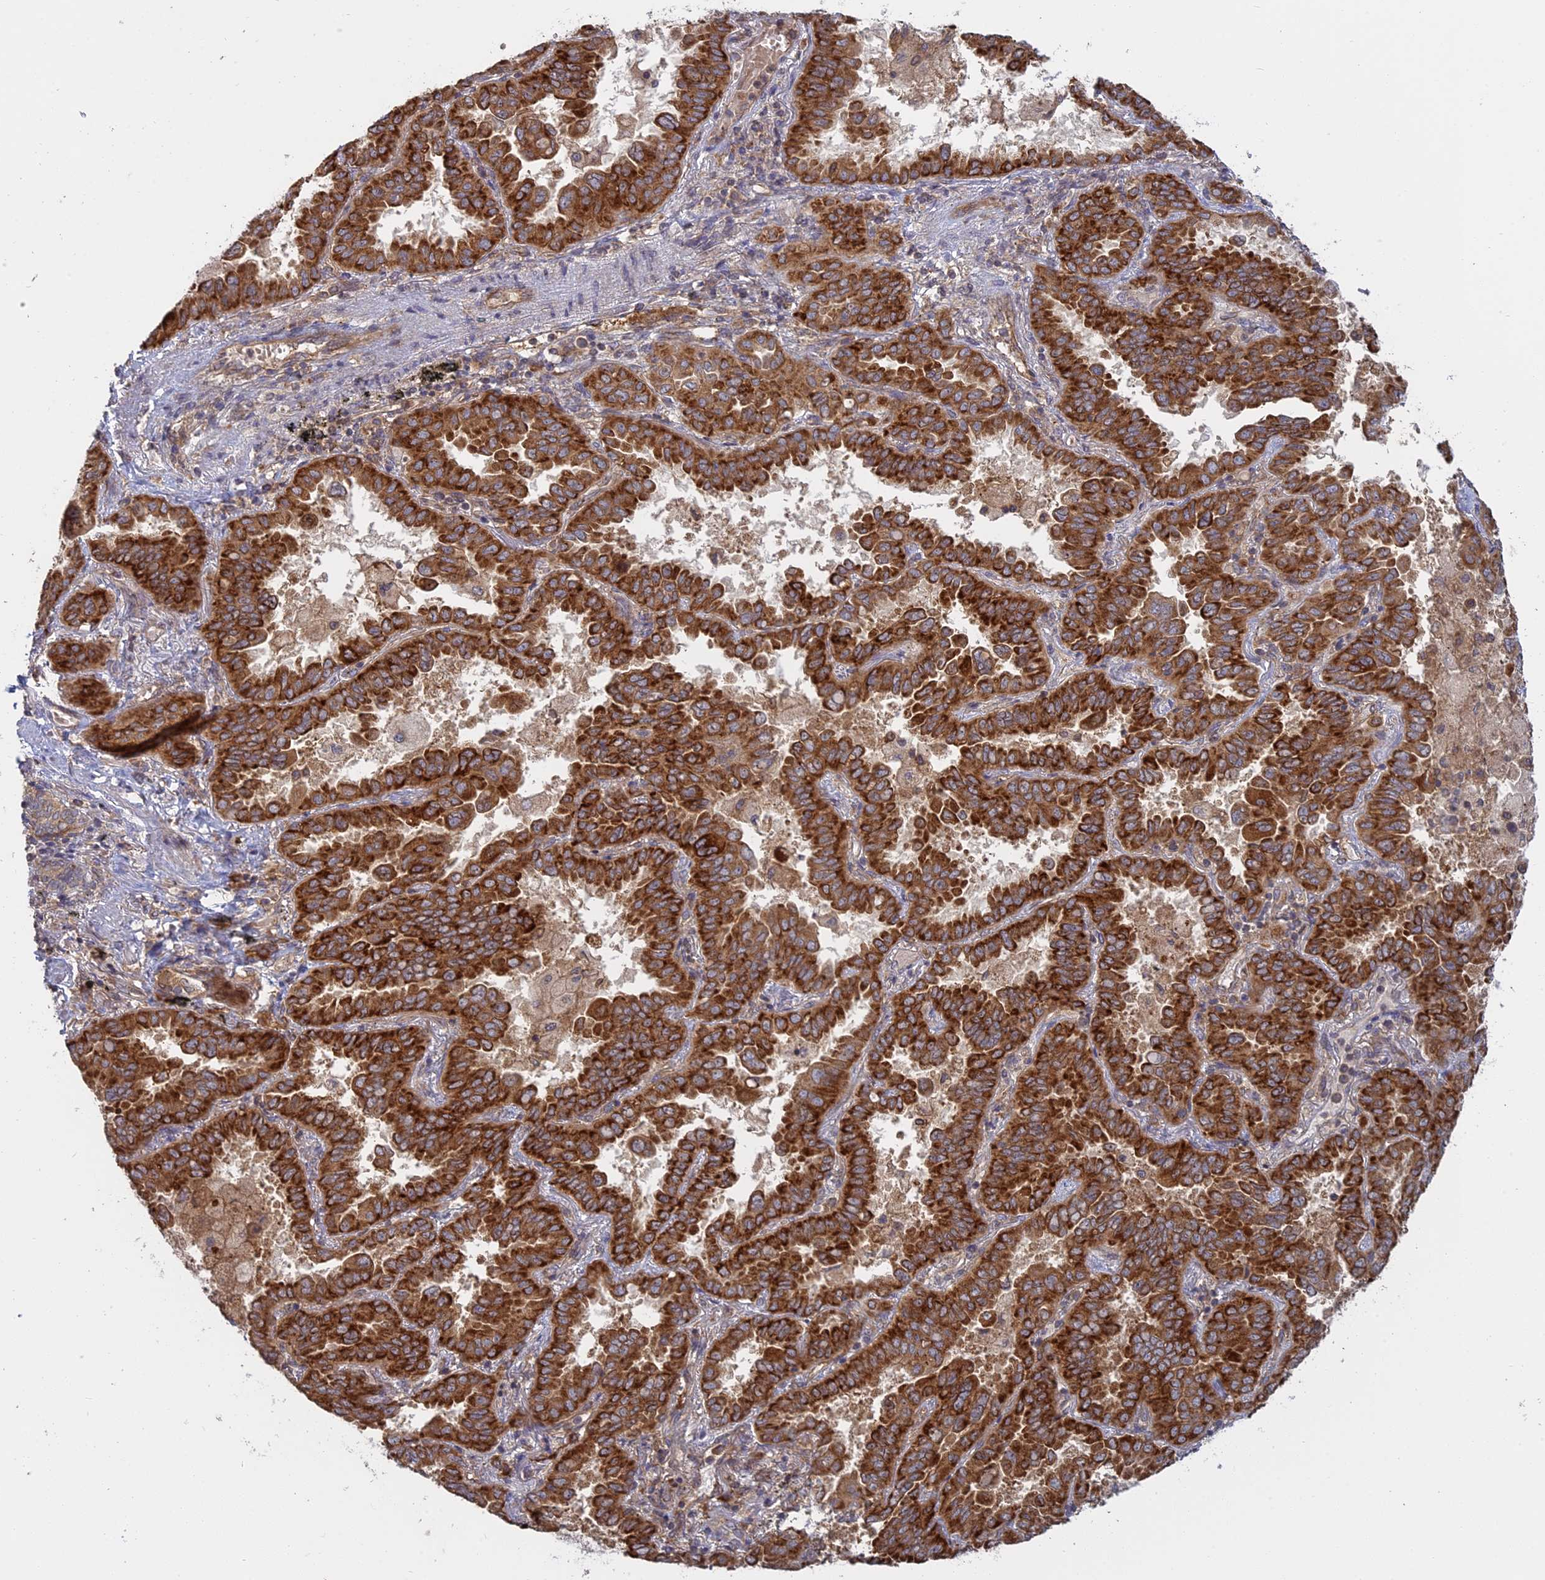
{"staining": {"intensity": "strong", "quantity": ">75%", "location": "cytoplasmic/membranous"}, "tissue": "lung cancer", "cell_type": "Tumor cells", "image_type": "cancer", "snomed": [{"axis": "morphology", "description": "Adenocarcinoma, NOS"}, {"axis": "topography", "description": "Lung"}], "caption": "Immunohistochemical staining of human adenocarcinoma (lung) shows high levels of strong cytoplasmic/membranous protein positivity in about >75% of tumor cells.", "gene": "TMEM208", "patient": {"sex": "male", "age": 64}}